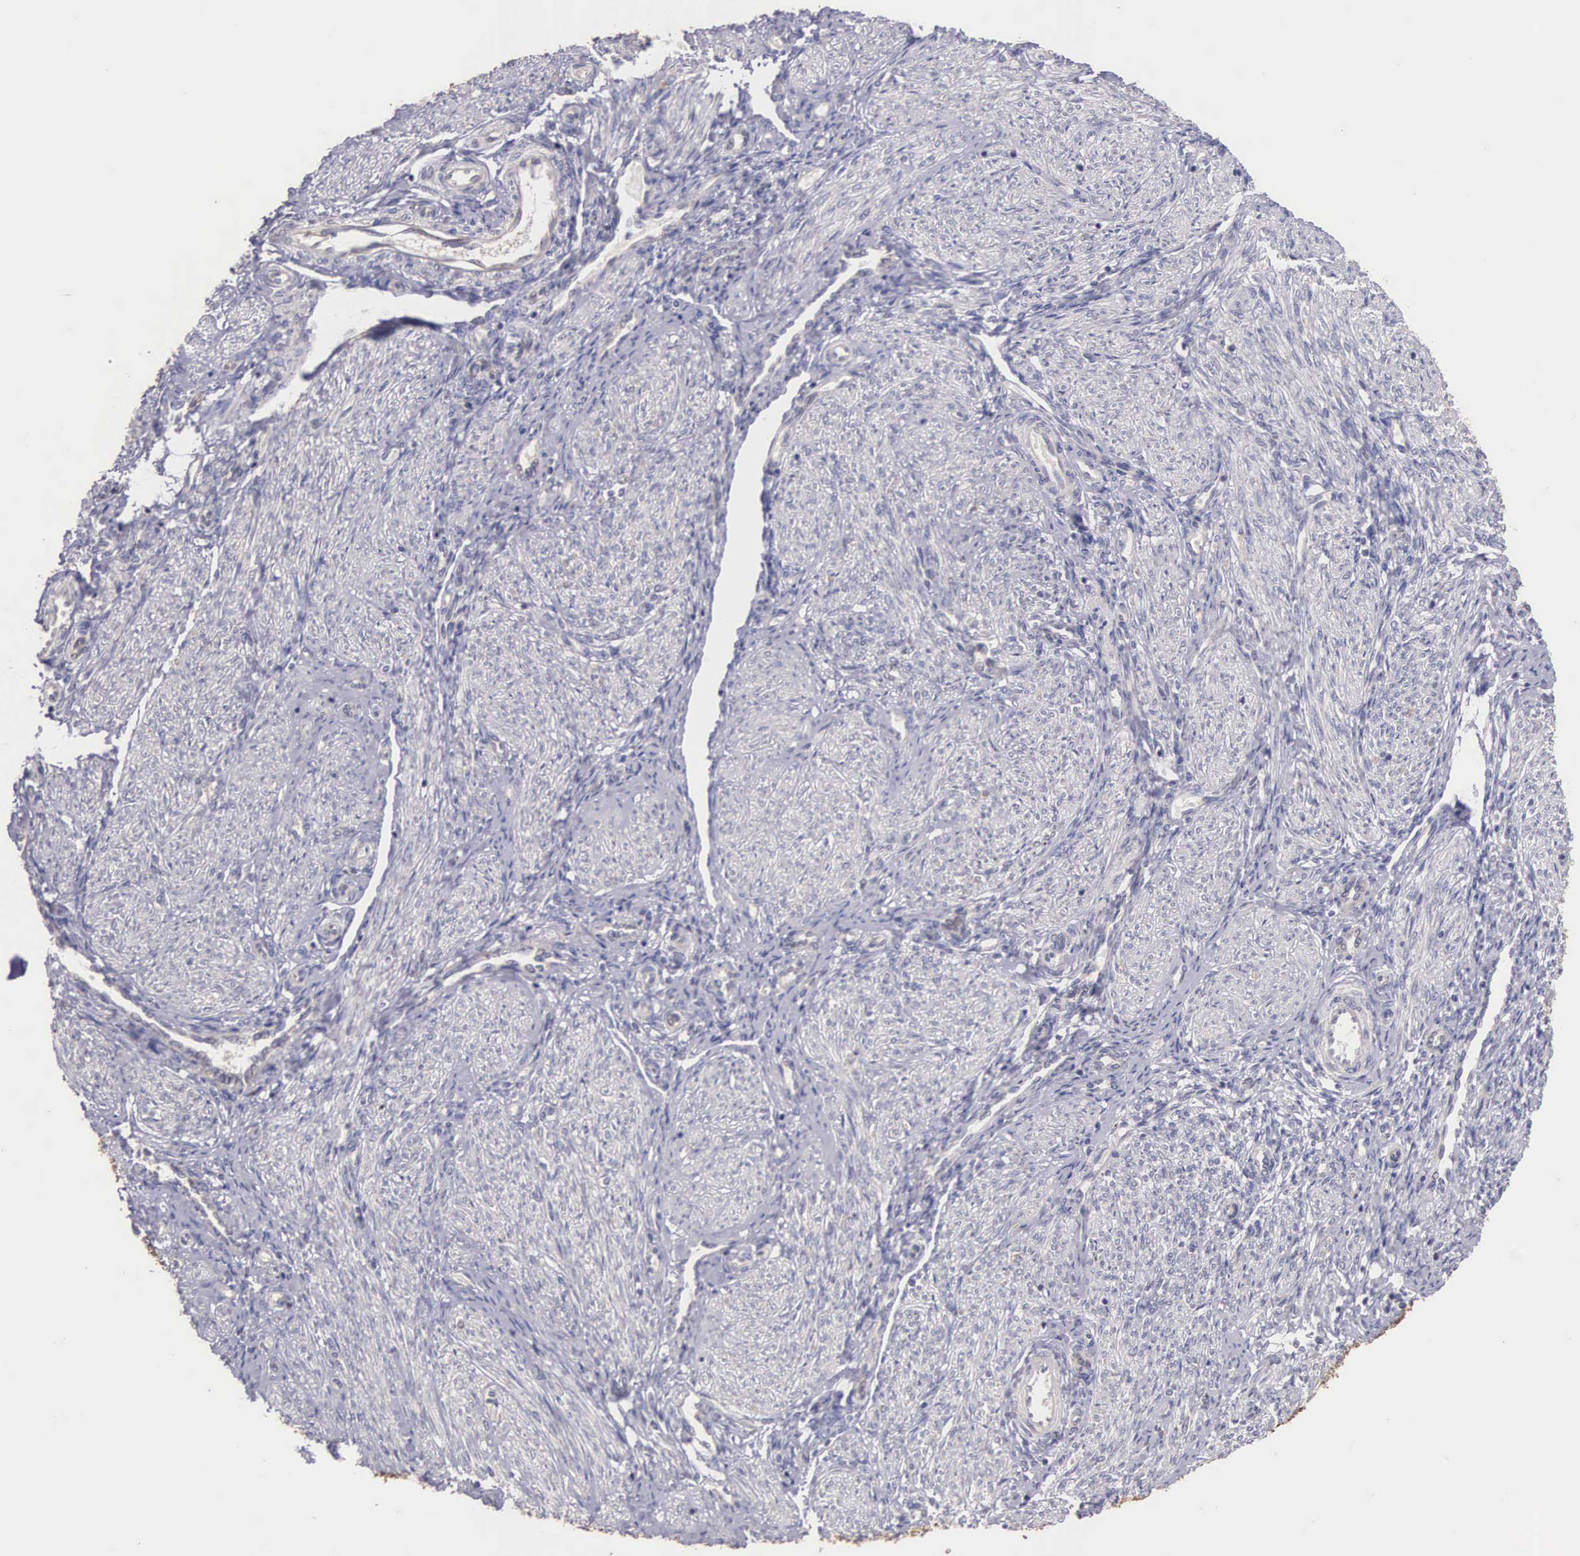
{"staining": {"intensity": "negative", "quantity": "none", "location": "none"}, "tissue": "endometrium", "cell_type": "Cells in endometrial stroma", "image_type": "normal", "snomed": [{"axis": "morphology", "description": "Normal tissue, NOS"}, {"axis": "topography", "description": "Endometrium"}], "caption": "Cells in endometrial stroma show no significant protein expression in unremarkable endometrium. Nuclei are stained in blue.", "gene": "PIR", "patient": {"sex": "female", "age": 36}}